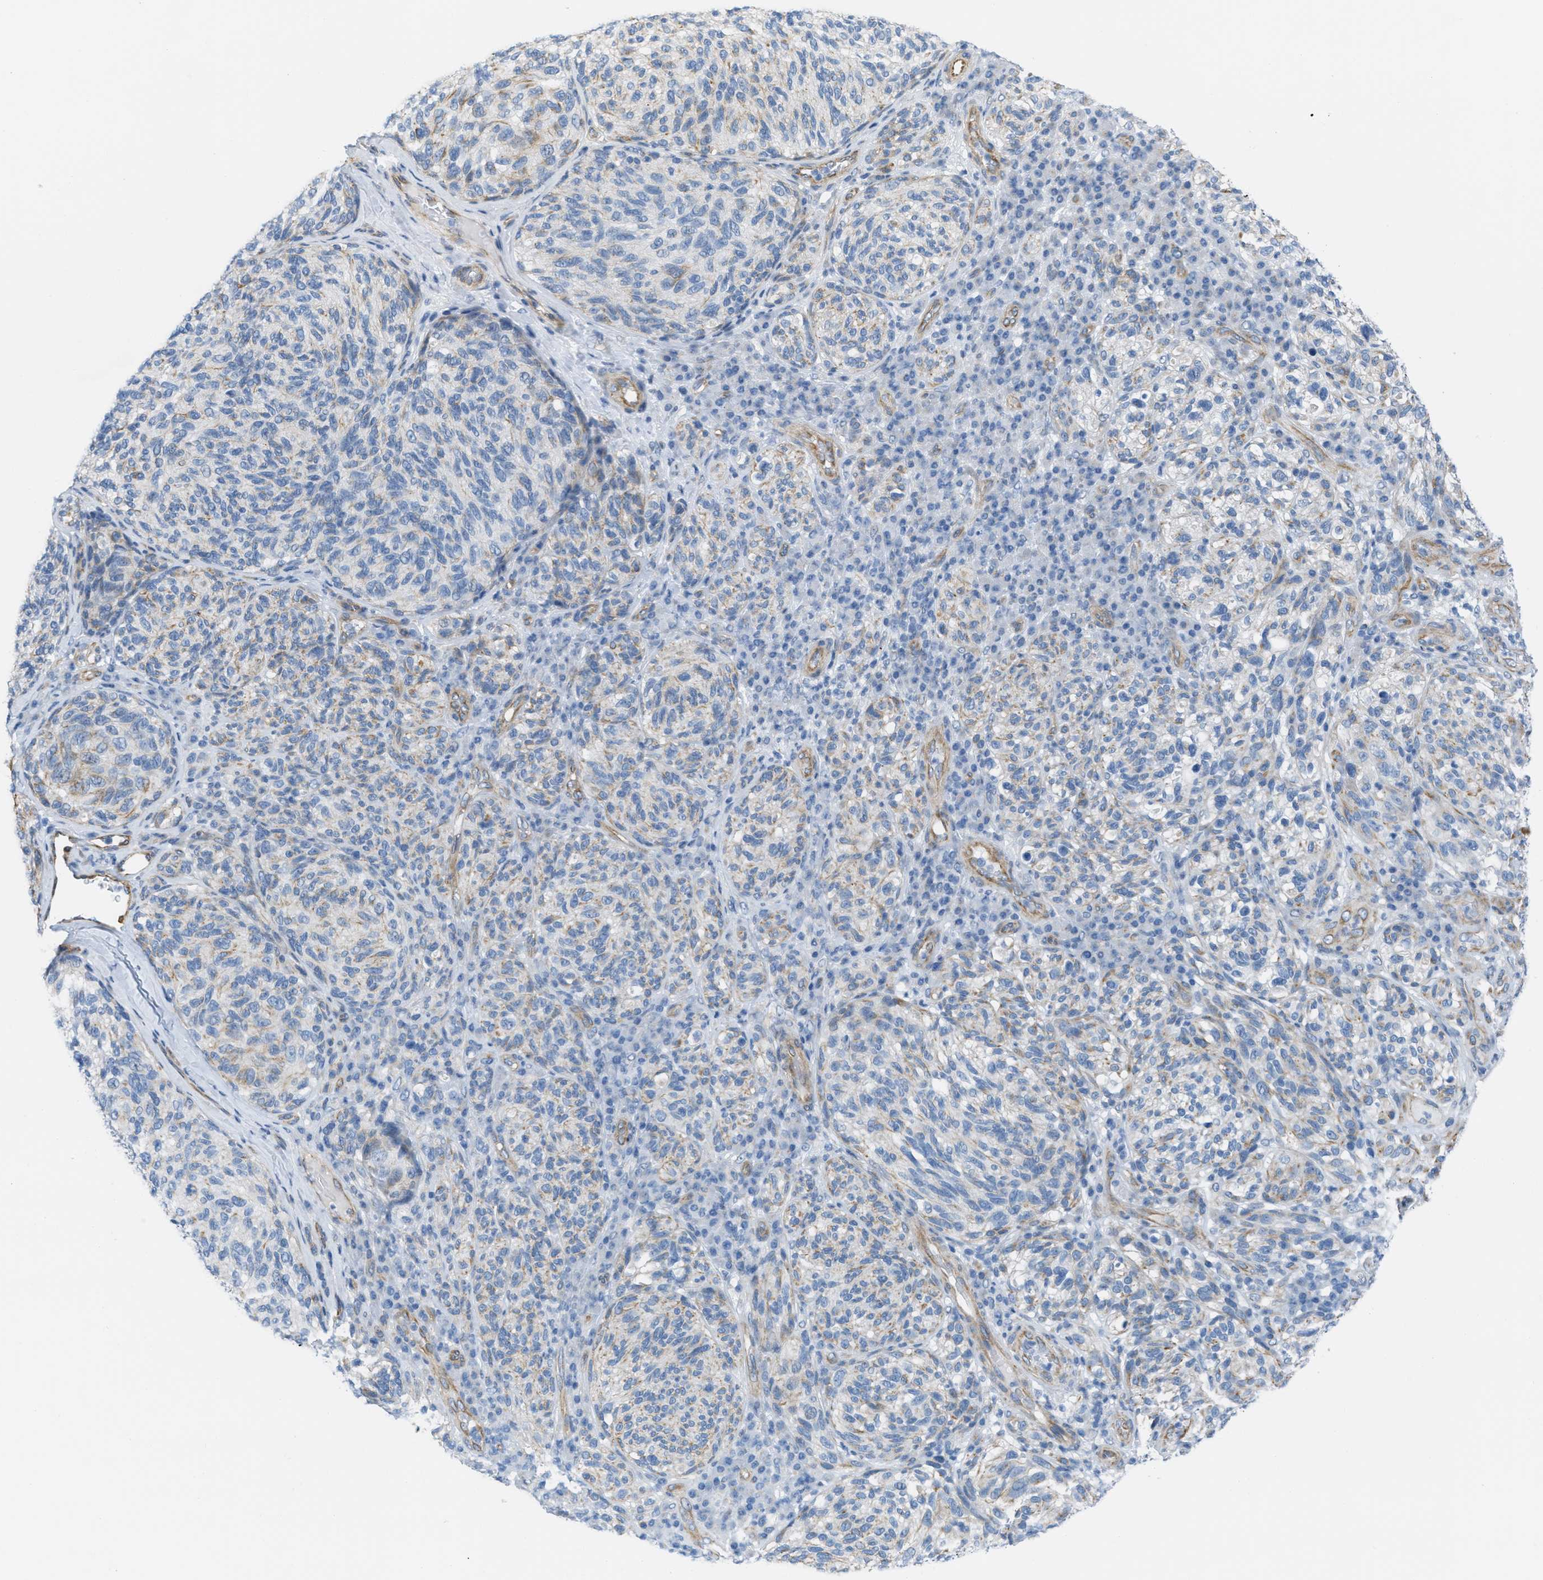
{"staining": {"intensity": "weak", "quantity": "<25%", "location": "cytoplasmic/membranous"}, "tissue": "melanoma", "cell_type": "Tumor cells", "image_type": "cancer", "snomed": [{"axis": "morphology", "description": "Malignant melanoma, NOS"}, {"axis": "topography", "description": "Skin"}], "caption": "Micrograph shows no significant protein staining in tumor cells of malignant melanoma.", "gene": "SLC12A1", "patient": {"sex": "female", "age": 73}}